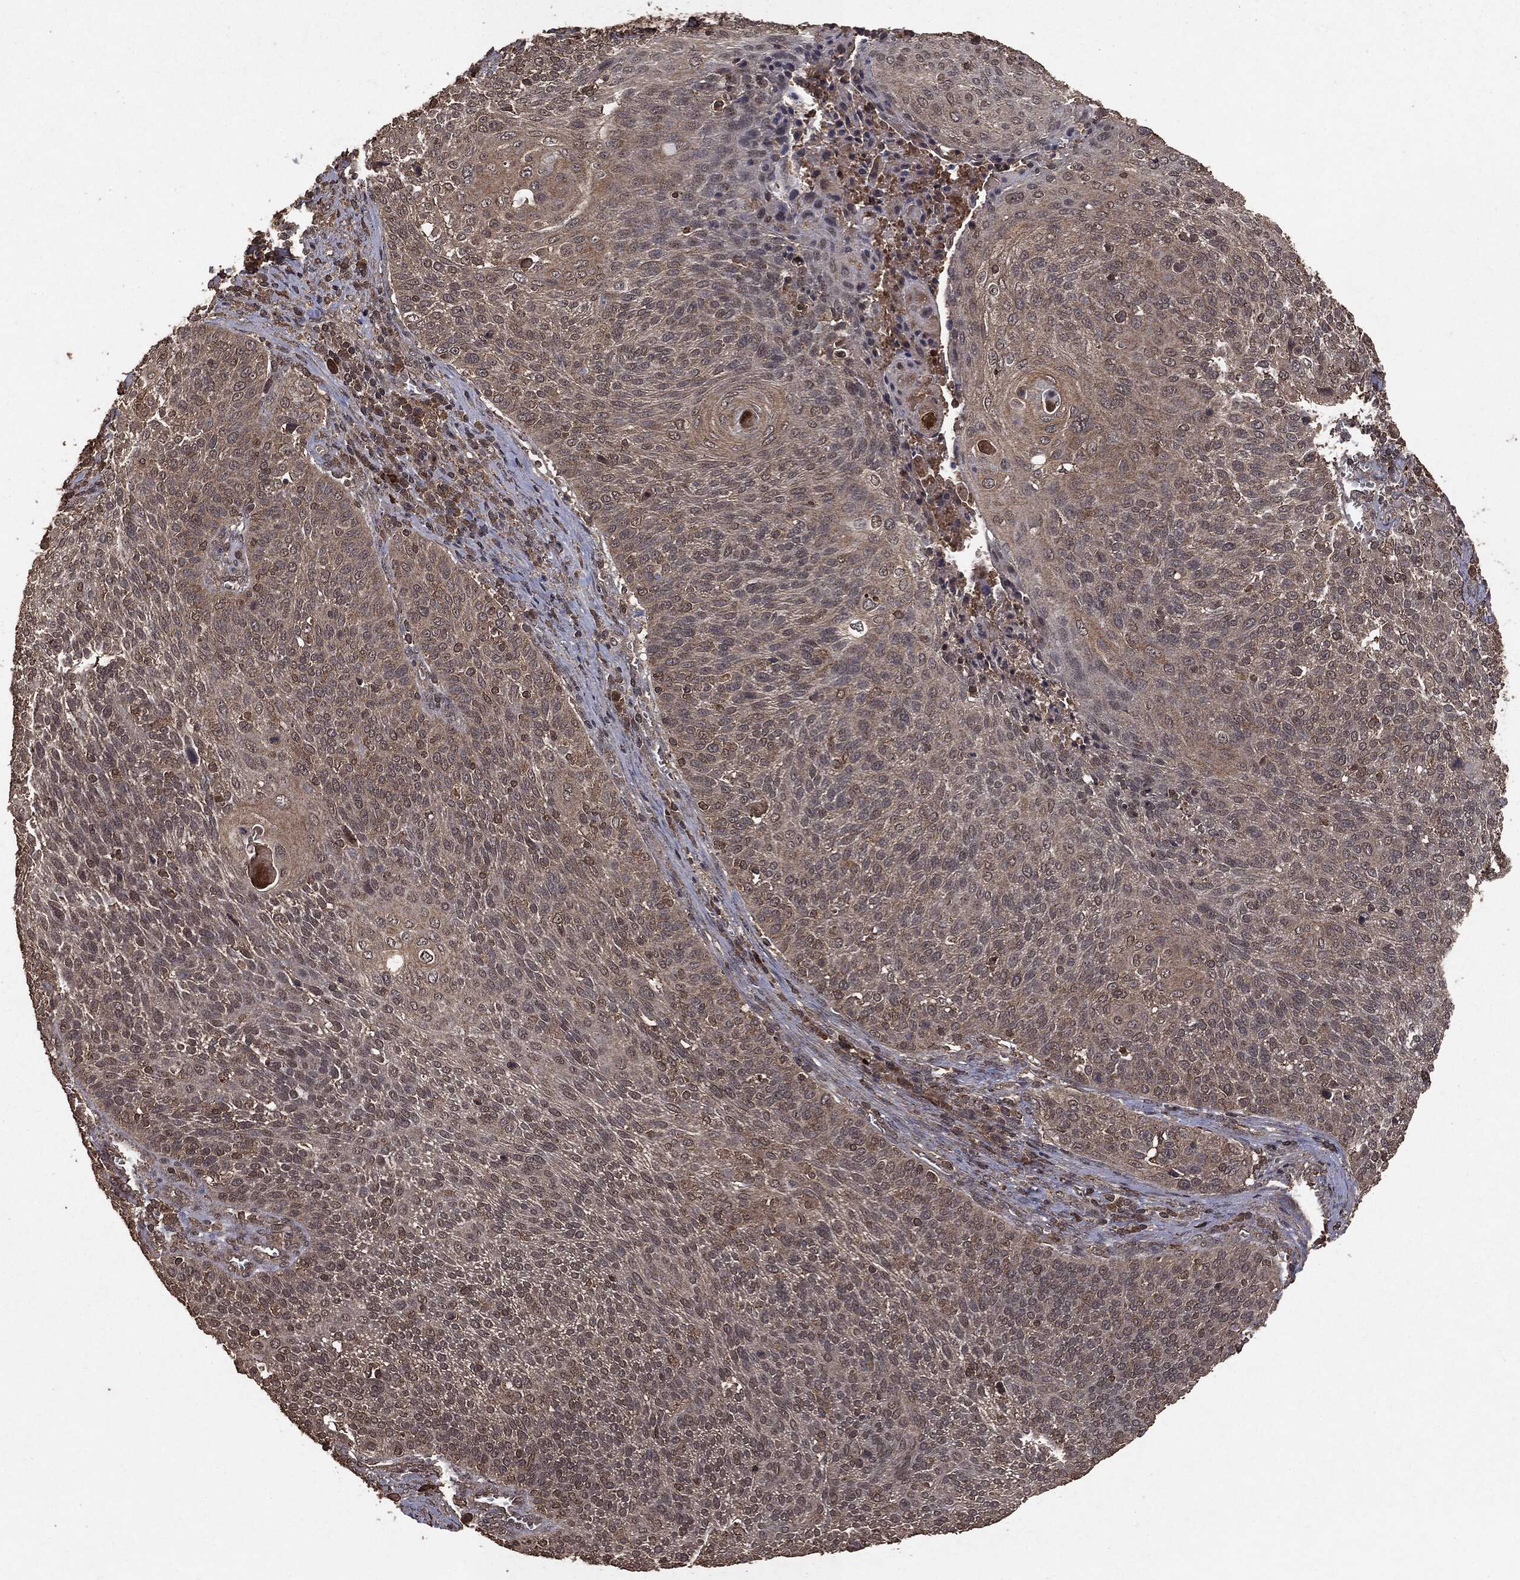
{"staining": {"intensity": "negative", "quantity": "none", "location": "none"}, "tissue": "cervical cancer", "cell_type": "Tumor cells", "image_type": "cancer", "snomed": [{"axis": "morphology", "description": "Squamous cell carcinoma, NOS"}, {"axis": "topography", "description": "Cervix"}], "caption": "Human squamous cell carcinoma (cervical) stained for a protein using immunohistochemistry displays no positivity in tumor cells.", "gene": "NME1", "patient": {"sex": "female", "age": 31}}